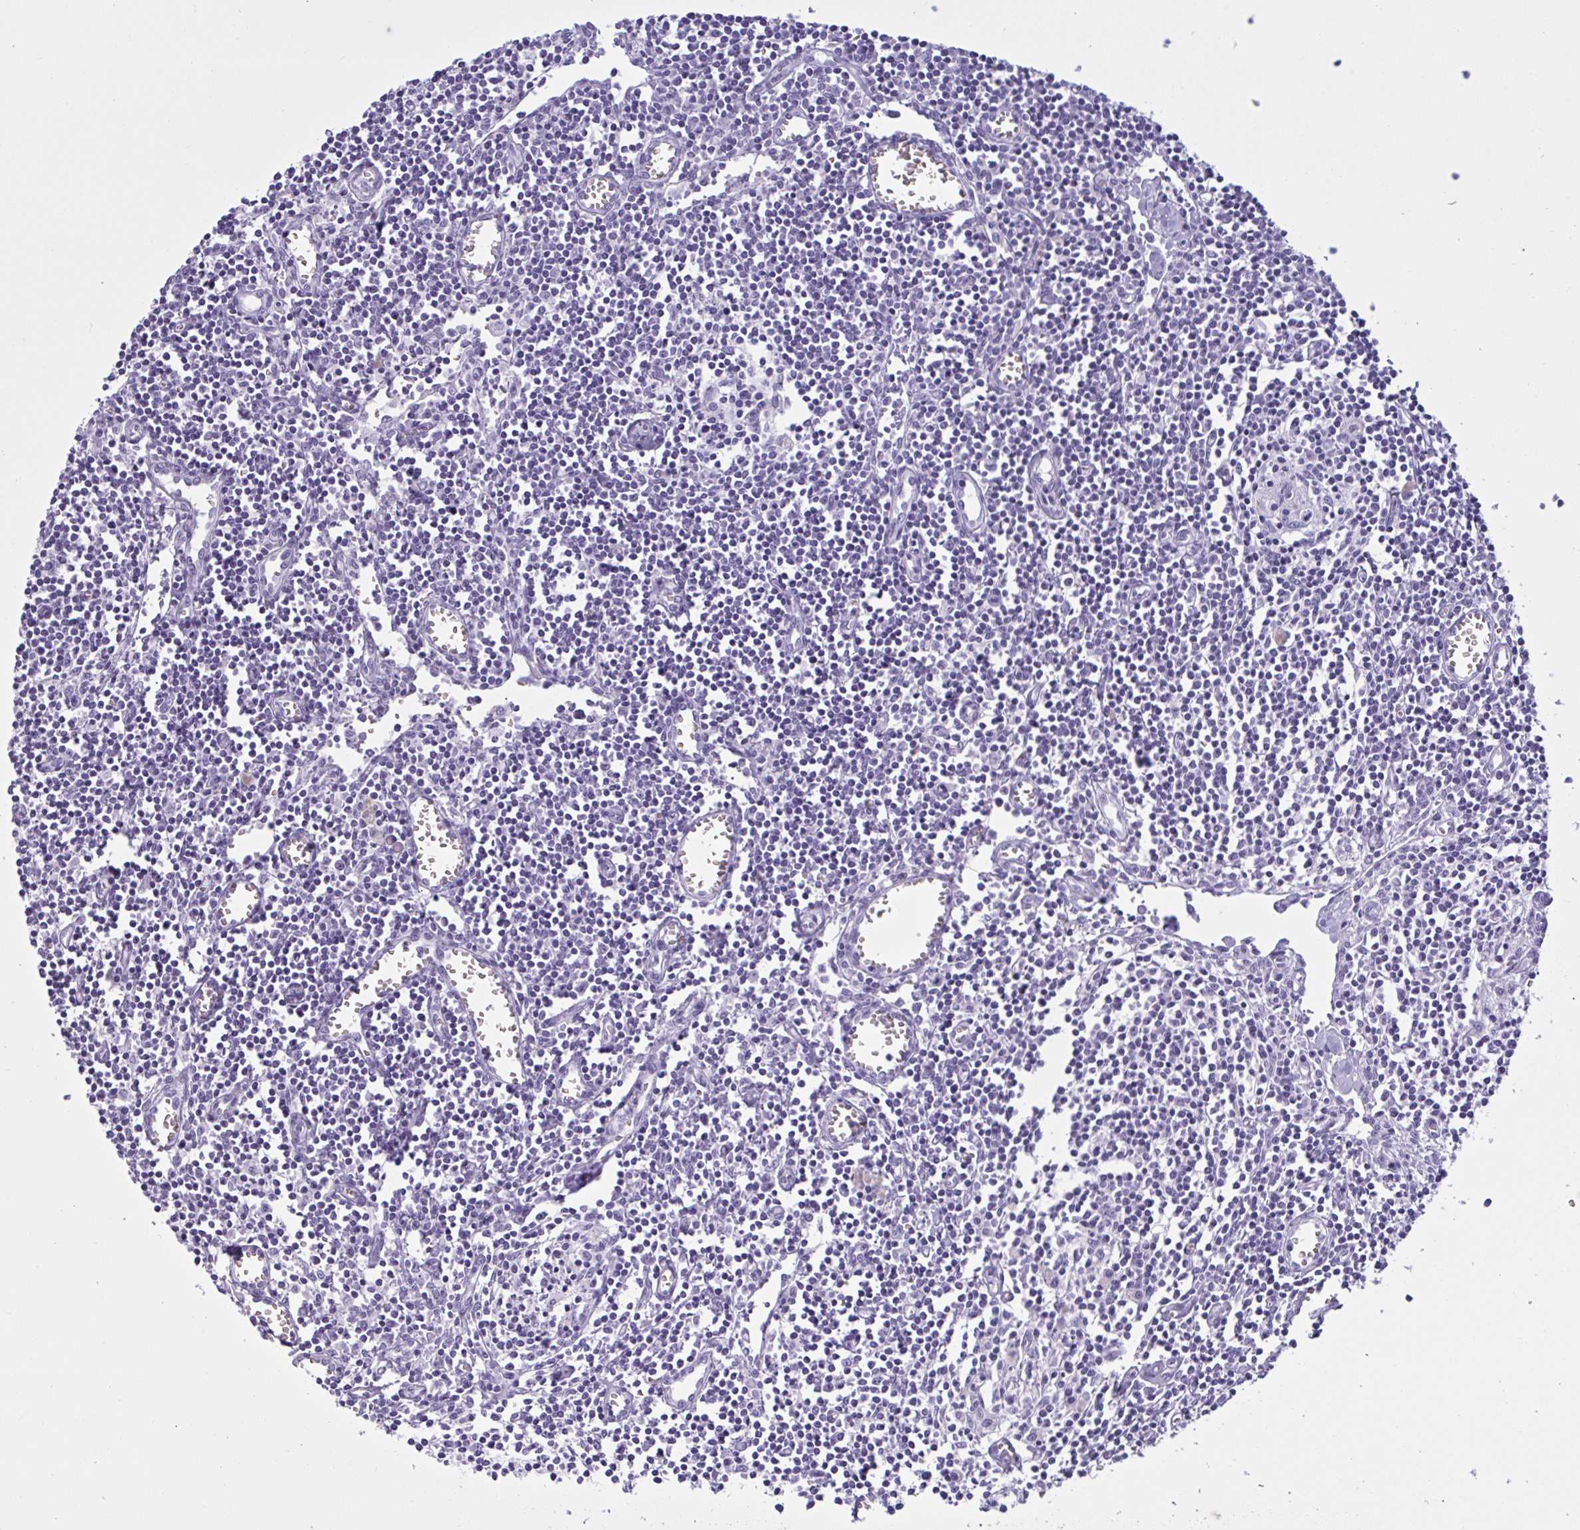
{"staining": {"intensity": "negative", "quantity": "none", "location": "none"}, "tissue": "lymph node", "cell_type": "Non-germinal center cells", "image_type": "normal", "snomed": [{"axis": "morphology", "description": "Normal tissue, NOS"}, {"axis": "topography", "description": "Lymph node"}], "caption": "Immunohistochemistry (IHC) of benign lymph node displays no expression in non-germinal center cells.", "gene": "MRGPRG", "patient": {"sex": "male", "age": 66}}